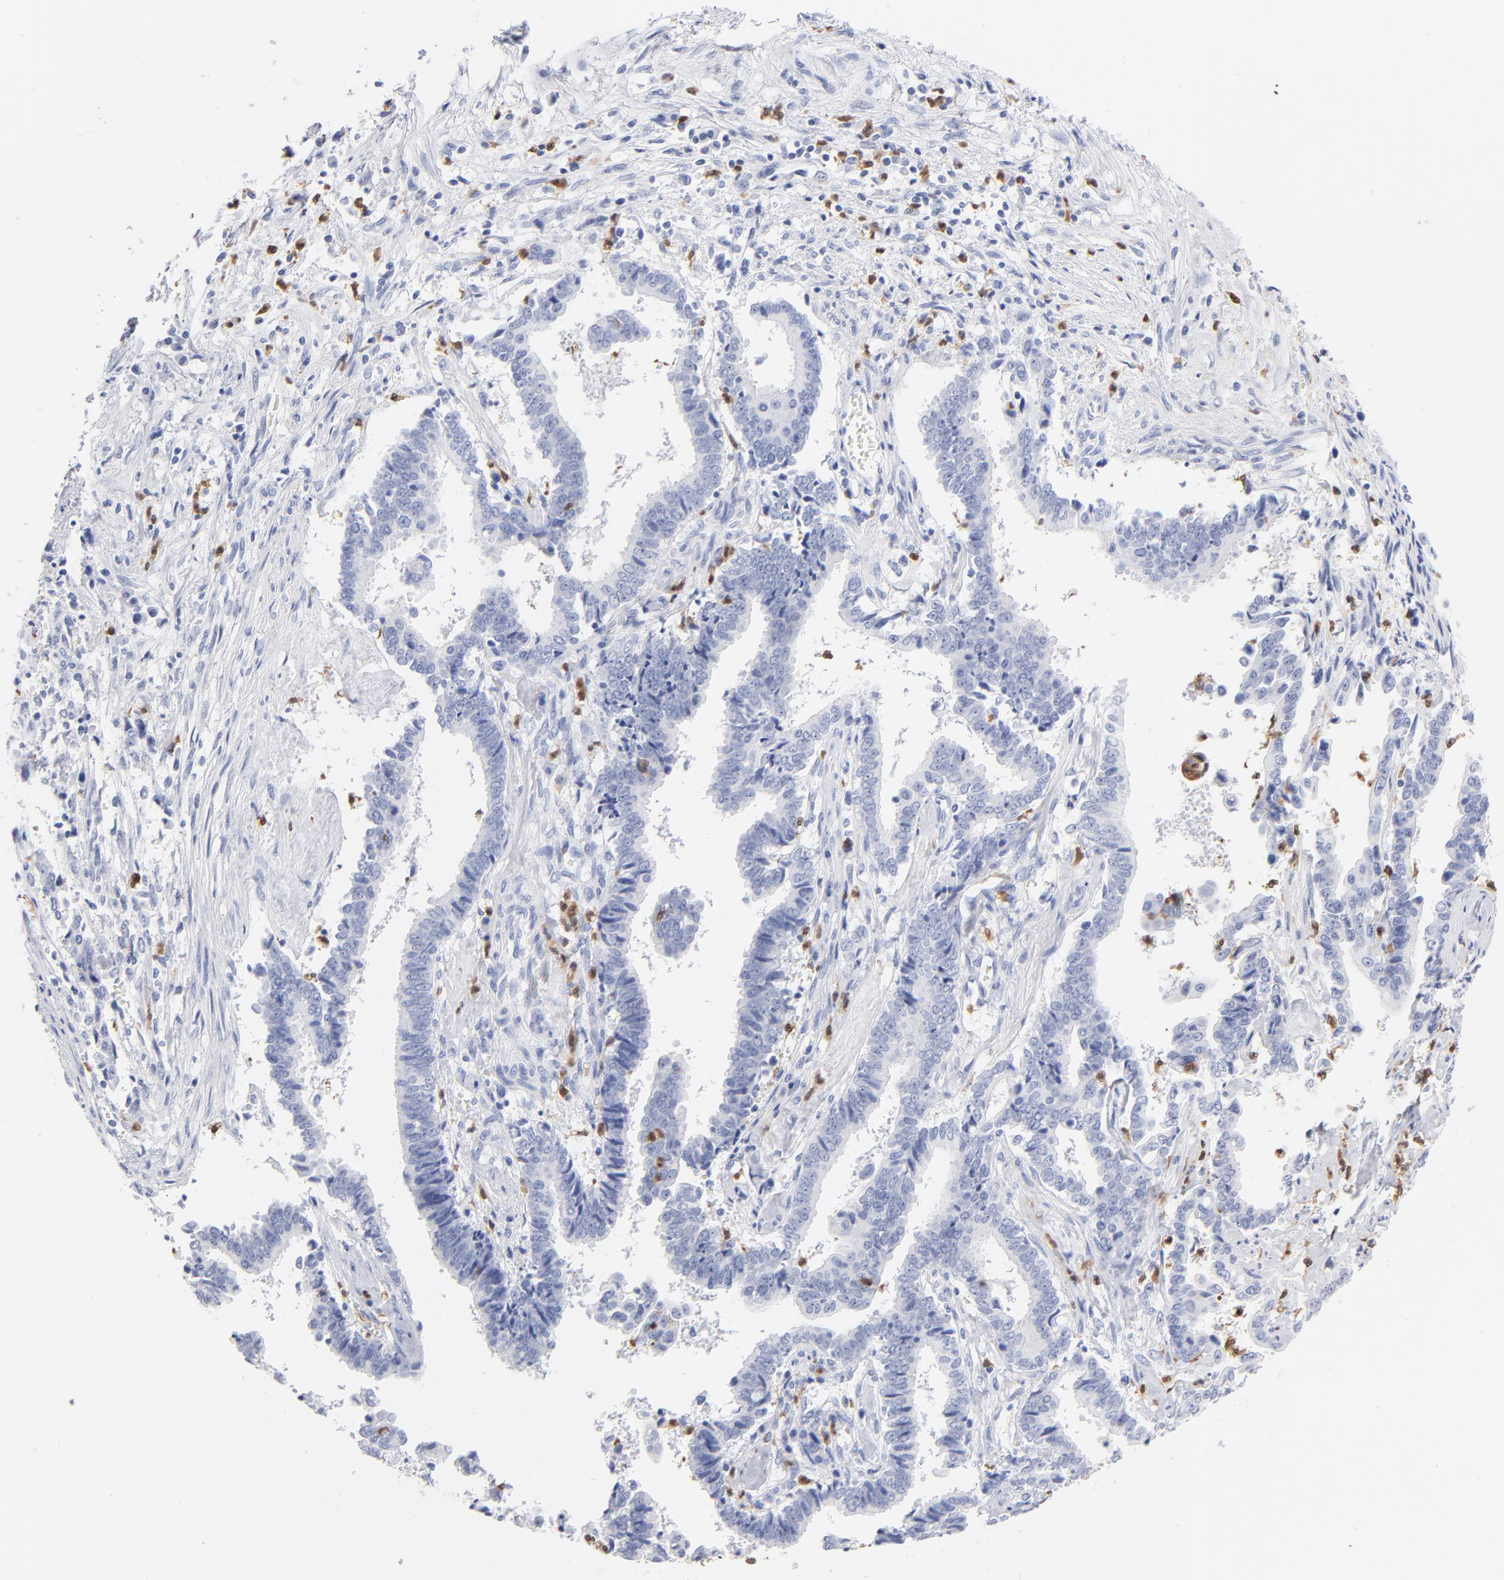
{"staining": {"intensity": "strong", "quantity": "25%-75%", "location": "cytoplasmic/membranous,nuclear"}, "tissue": "liver cancer", "cell_type": "Tumor cells", "image_type": "cancer", "snomed": [{"axis": "morphology", "description": "Cholangiocarcinoma"}, {"axis": "topography", "description": "Liver"}], "caption": "Strong cytoplasmic/membranous and nuclear expression for a protein is seen in approximately 25%-75% of tumor cells of liver cholangiocarcinoma using IHC.", "gene": "ARG1", "patient": {"sex": "male", "age": 57}}